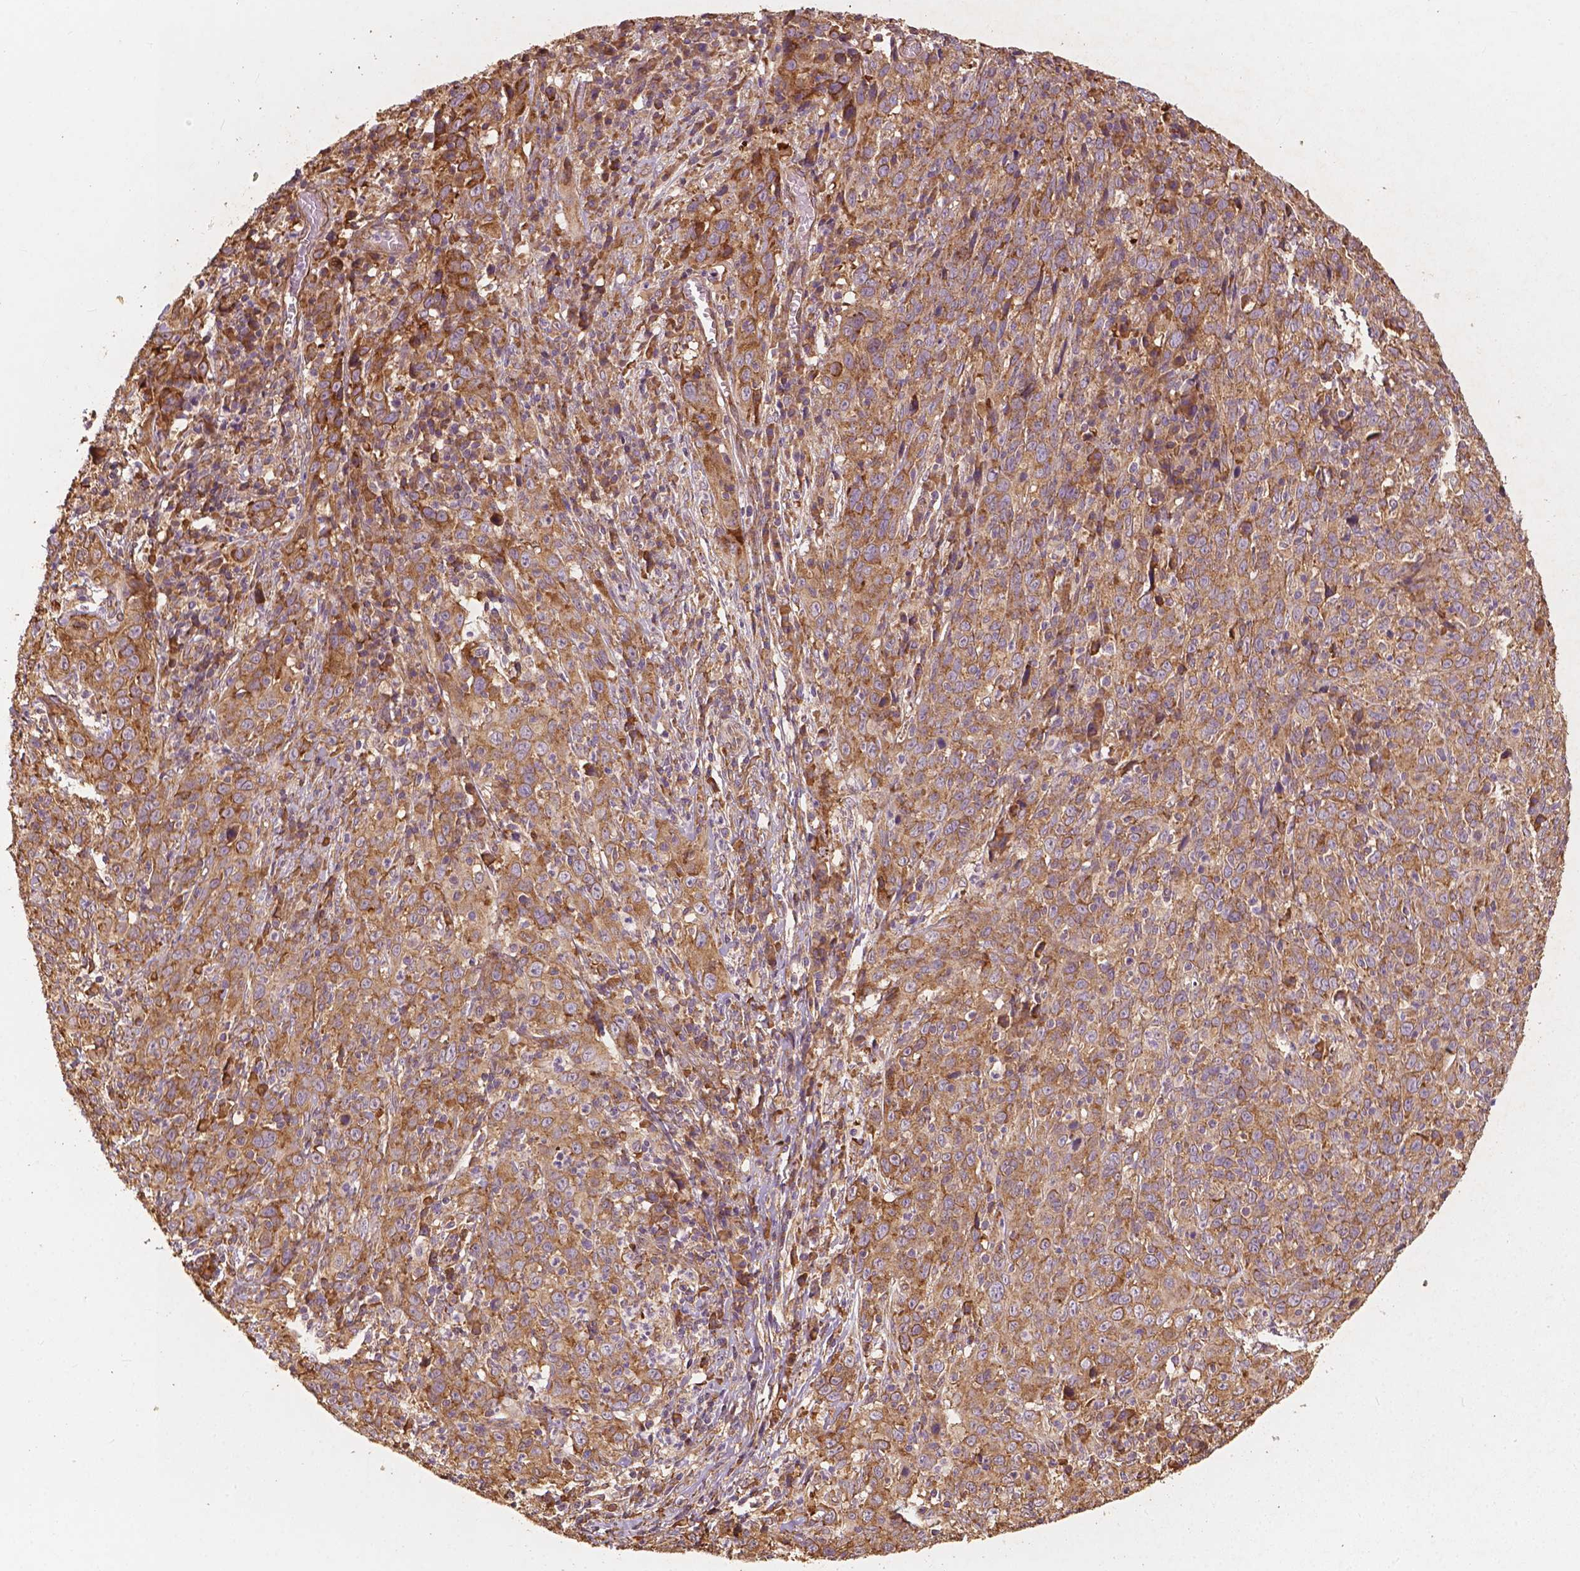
{"staining": {"intensity": "moderate", "quantity": ">75%", "location": "cytoplasmic/membranous"}, "tissue": "cervical cancer", "cell_type": "Tumor cells", "image_type": "cancer", "snomed": [{"axis": "morphology", "description": "Squamous cell carcinoma, NOS"}, {"axis": "topography", "description": "Cervix"}], "caption": "DAB (3,3'-diaminobenzidine) immunohistochemical staining of cervical squamous cell carcinoma reveals moderate cytoplasmic/membranous protein staining in approximately >75% of tumor cells.", "gene": "G3BP1", "patient": {"sex": "female", "age": 46}}